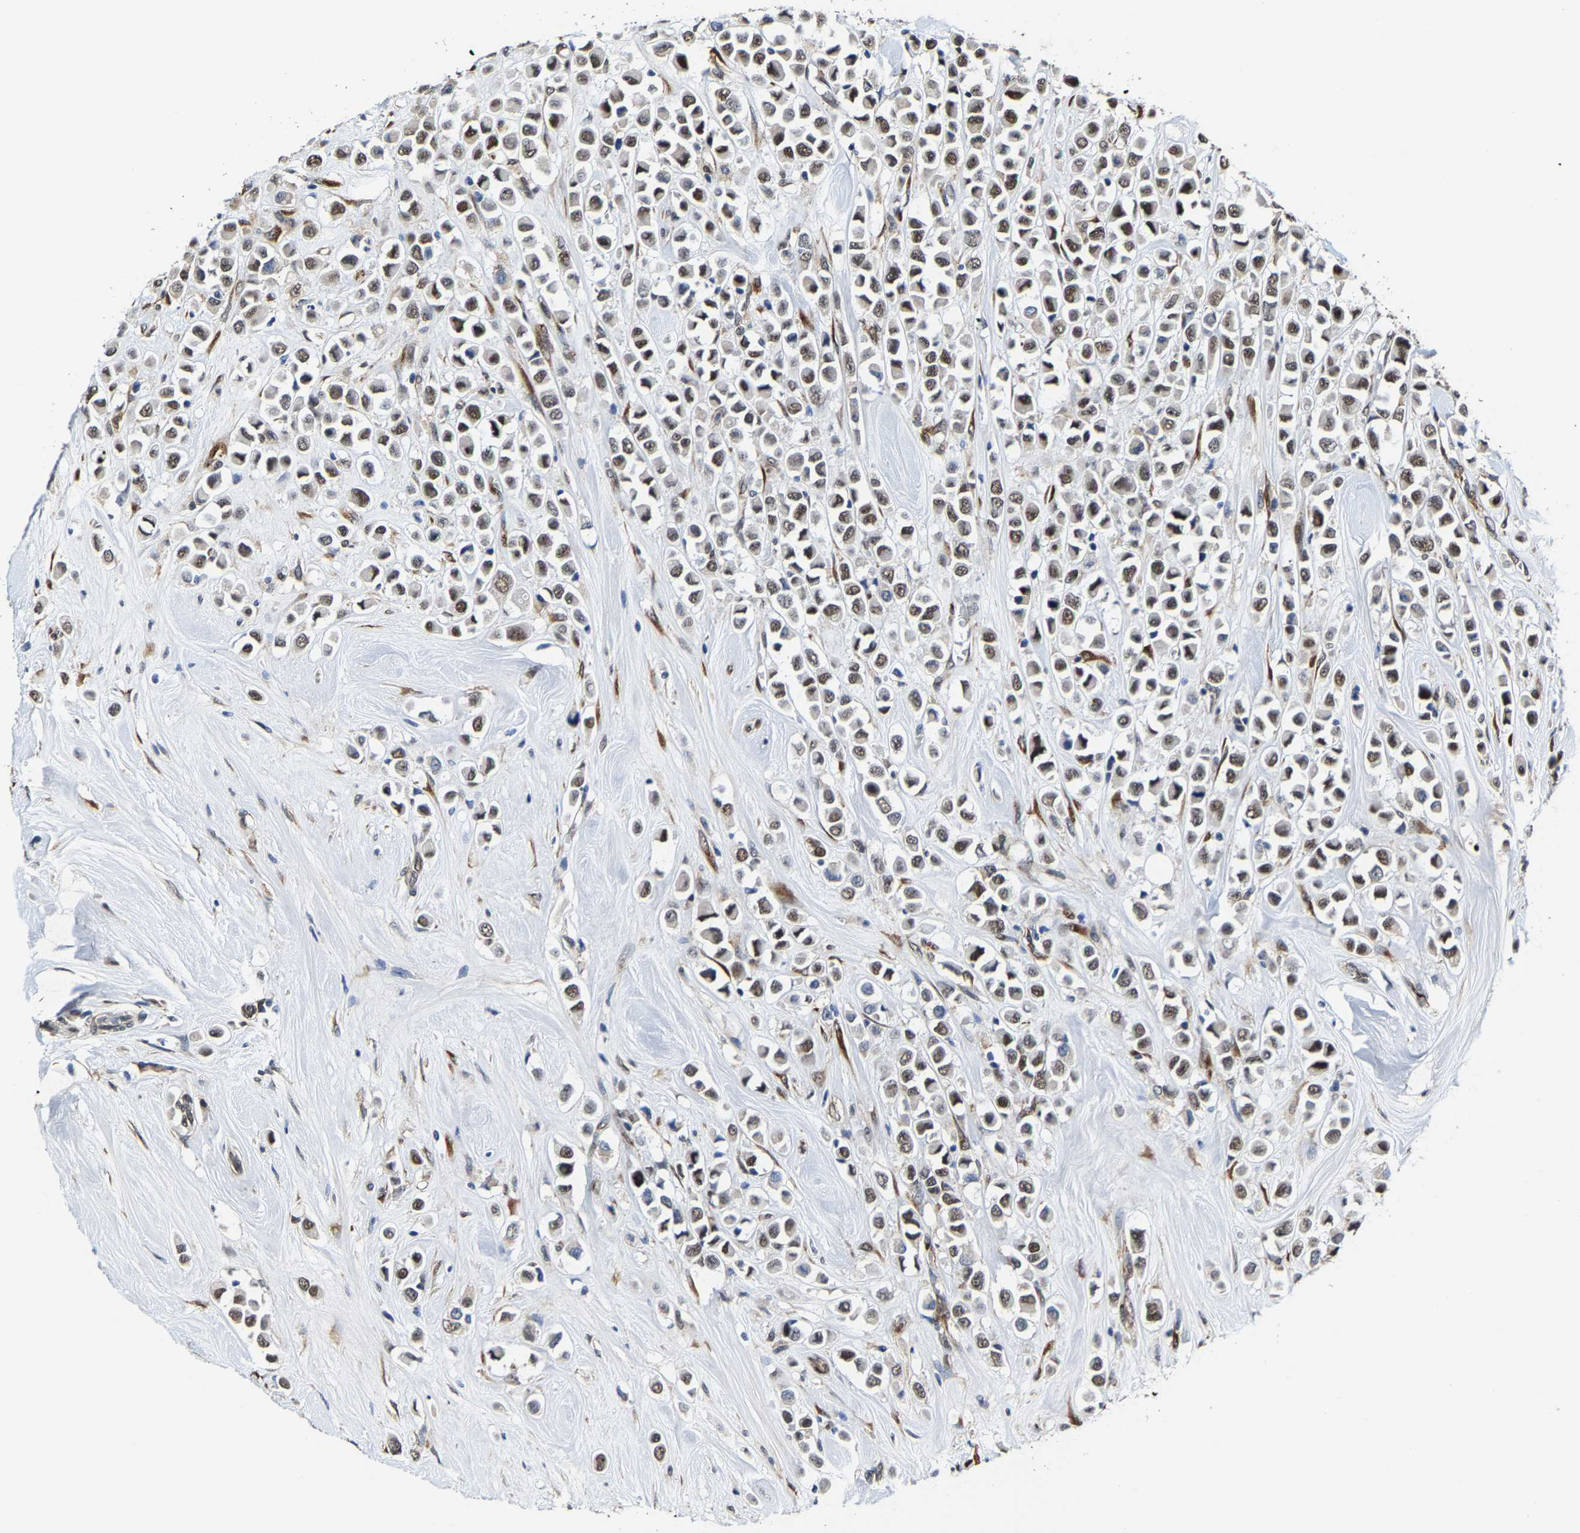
{"staining": {"intensity": "moderate", "quantity": ">75%", "location": "nuclear"}, "tissue": "breast cancer", "cell_type": "Tumor cells", "image_type": "cancer", "snomed": [{"axis": "morphology", "description": "Duct carcinoma"}, {"axis": "topography", "description": "Breast"}], "caption": "The histopathology image reveals immunohistochemical staining of breast cancer. There is moderate nuclear staining is appreciated in about >75% of tumor cells. (DAB IHC with brightfield microscopy, high magnification).", "gene": "METTL1", "patient": {"sex": "female", "age": 61}}